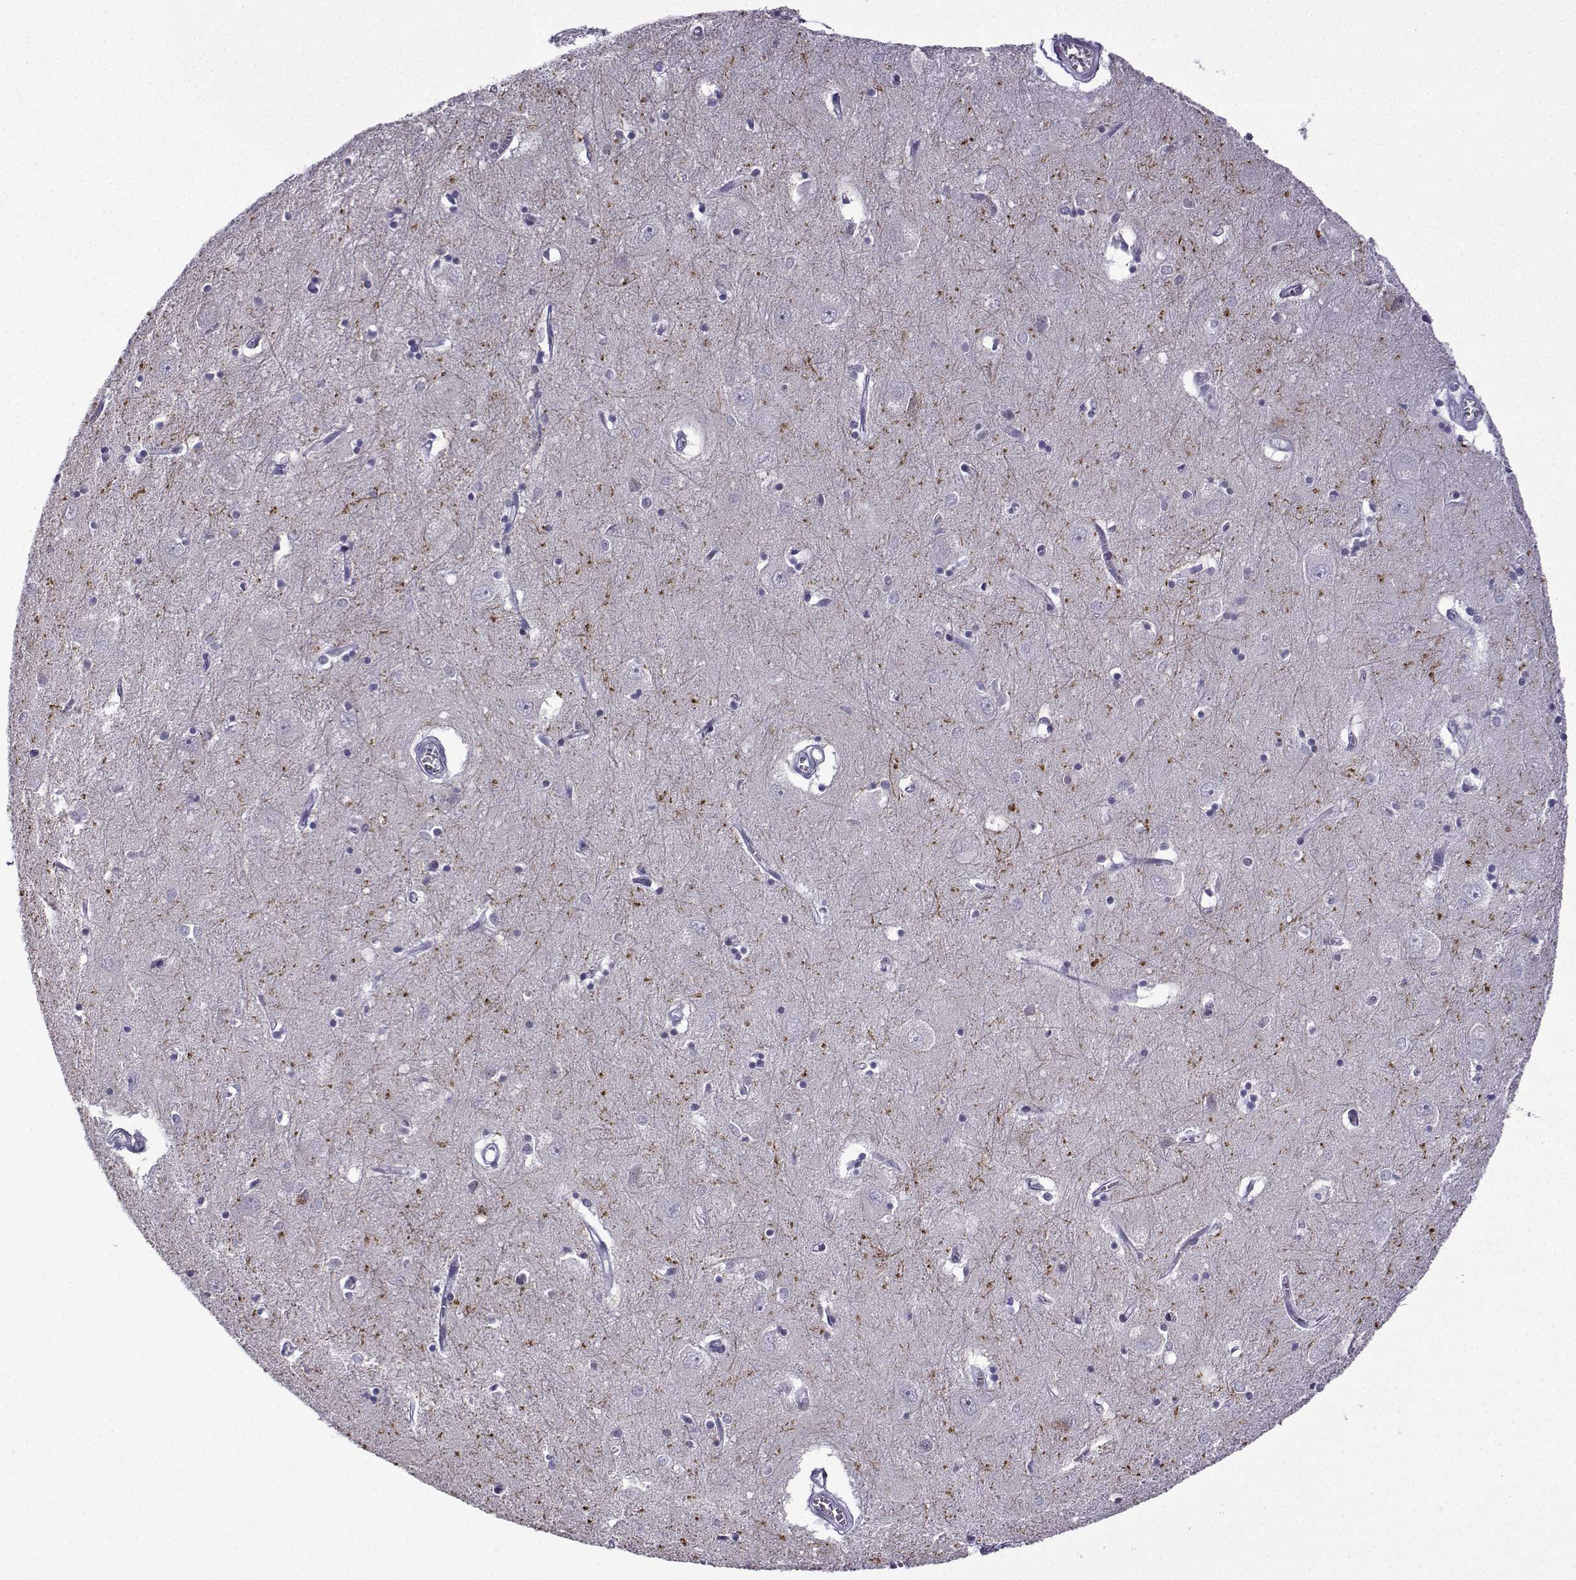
{"staining": {"intensity": "negative", "quantity": "none", "location": "none"}, "tissue": "caudate", "cell_type": "Glial cells", "image_type": "normal", "snomed": [{"axis": "morphology", "description": "Normal tissue, NOS"}, {"axis": "topography", "description": "Lateral ventricle wall"}], "caption": "The histopathology image shows no staining of glial cells in unremarkable caudate.", "gene": "HTR7", "patient": {"sex": "male", "age": 54}}